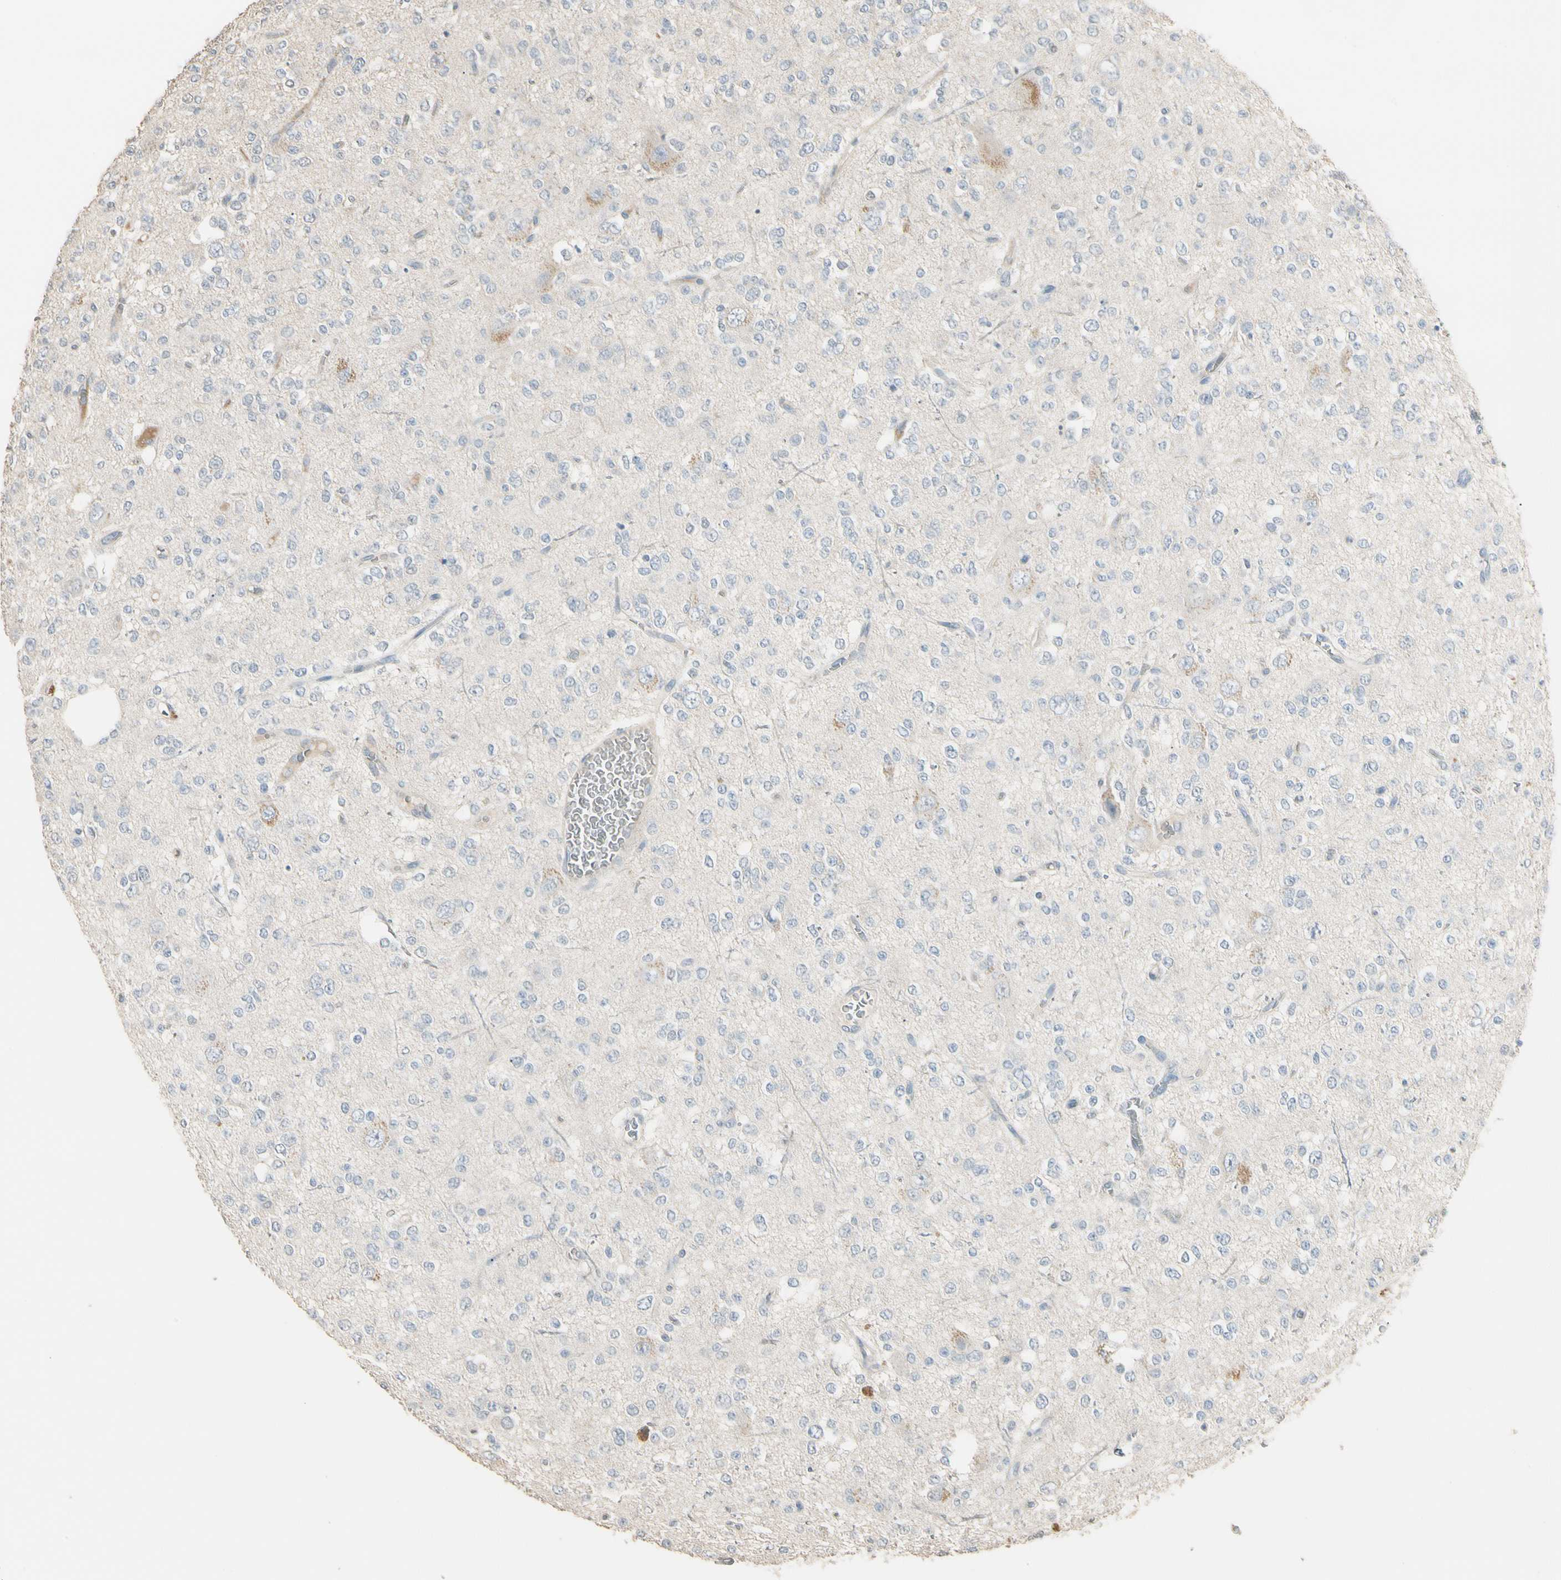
{"staining": {"intensity": "negative", "quantity": "none", "location": "none"}, "tissue": "glioma", "cell_type": "Tumor cells", "image_type": "cancer", "snomed": [{"axis": "morphology", "description": "Glioma, malignant, Low grade"}, {"axis": "topography", "description": "Brain"}], "caption": "High power microscopy image of an immunohistochemistry micrograph of glioma, revealing no significant staining in tumor cells.", "gene": "GNE", "patient": {"sex": "male", "age": 38}}